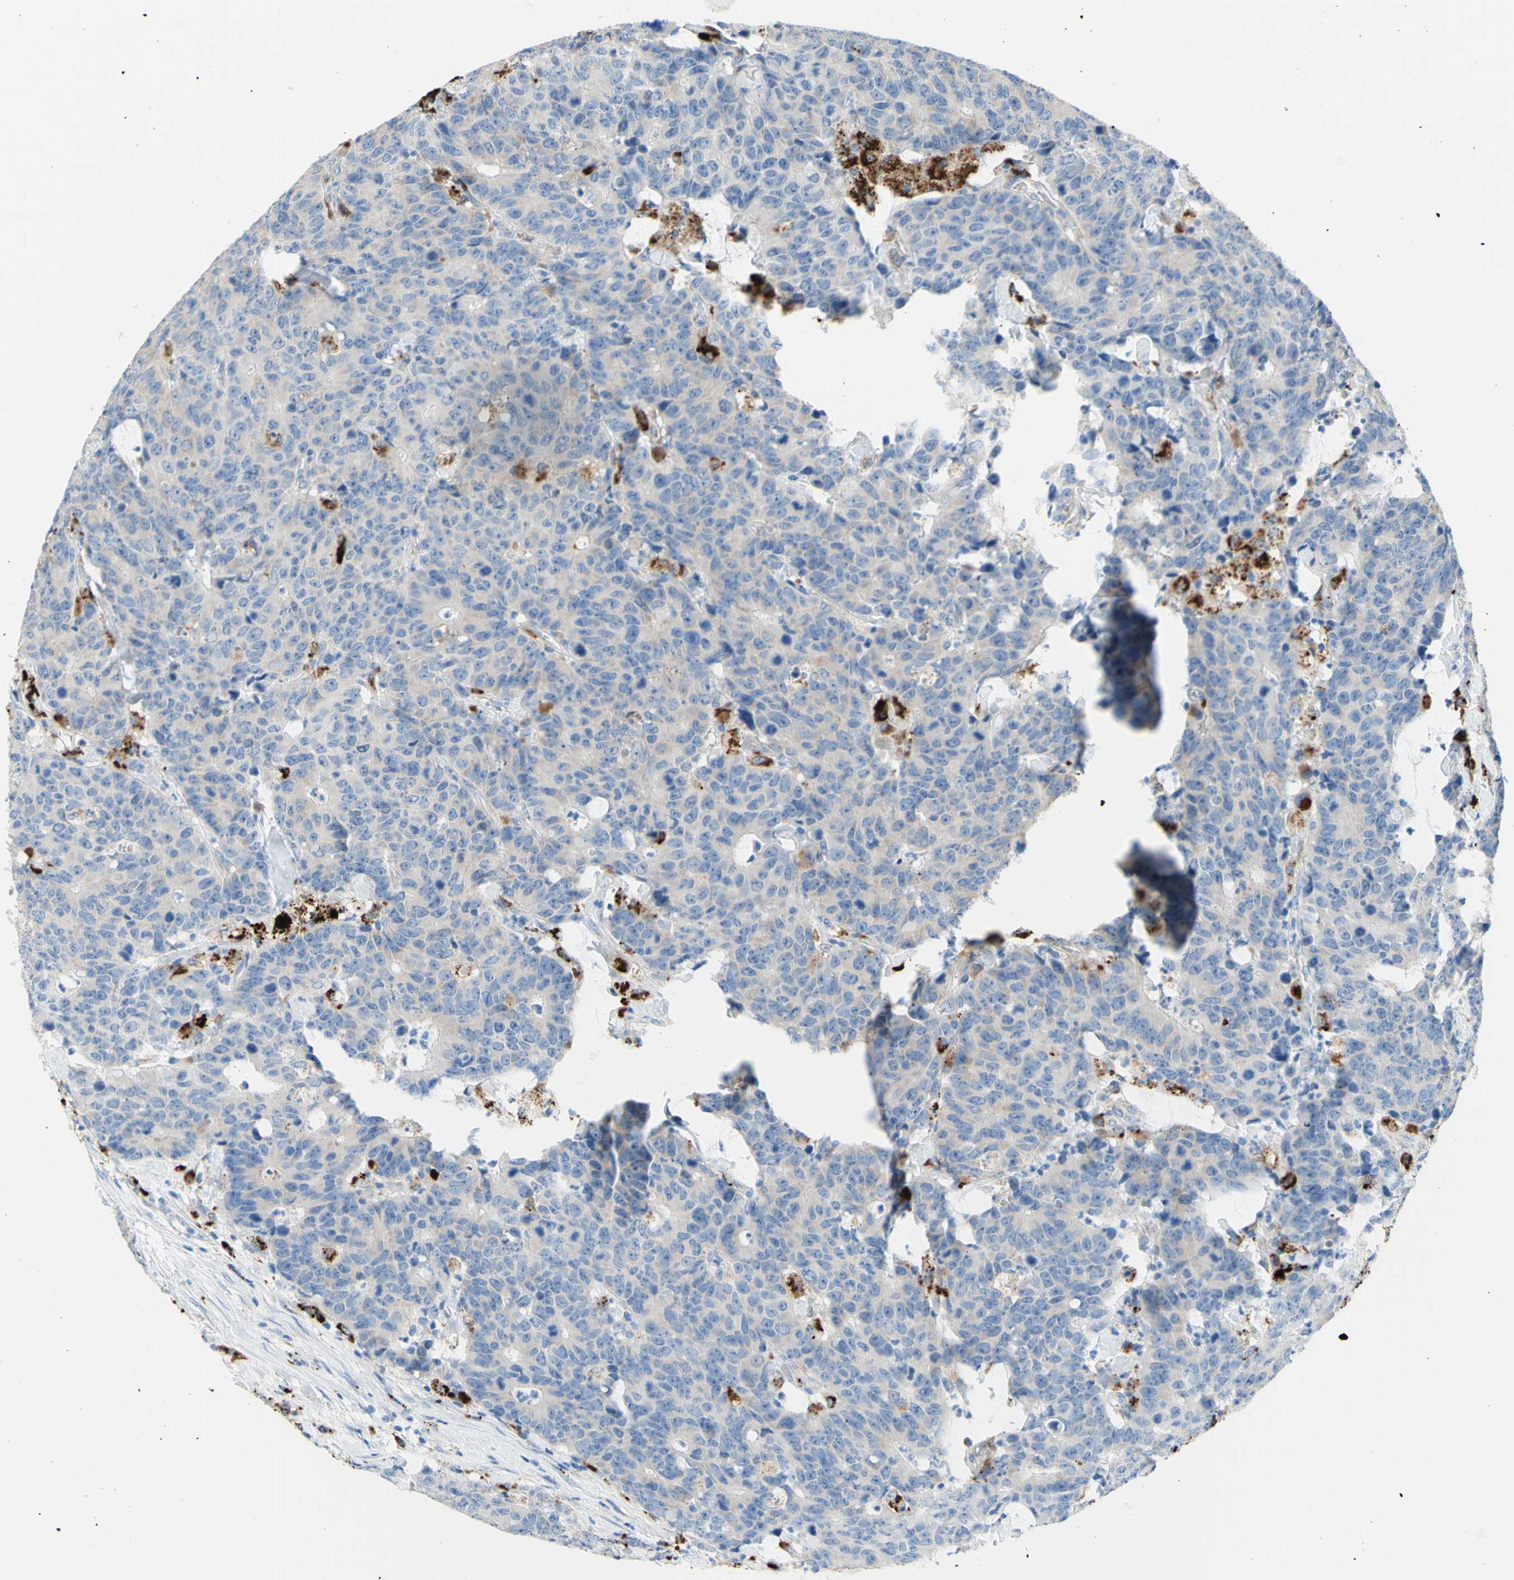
{"staining": {"intensity": "negative", "quantity": "none", "location": "none"}, "tissue": "colorectal cancer", "cell_type": "Tumor cells", "image_type": "cancer", "snomed": [{"axis": "morphology", "description": "Adenocarcinoma, NOS"}, {"axis": "topography", "description": "Colon"}], "caption": "An image of human colorectal adenocarcinoma is negative for staining in tumor cells.", "gene": "URB2", "patient": {"sex": "female", "age": 86}}